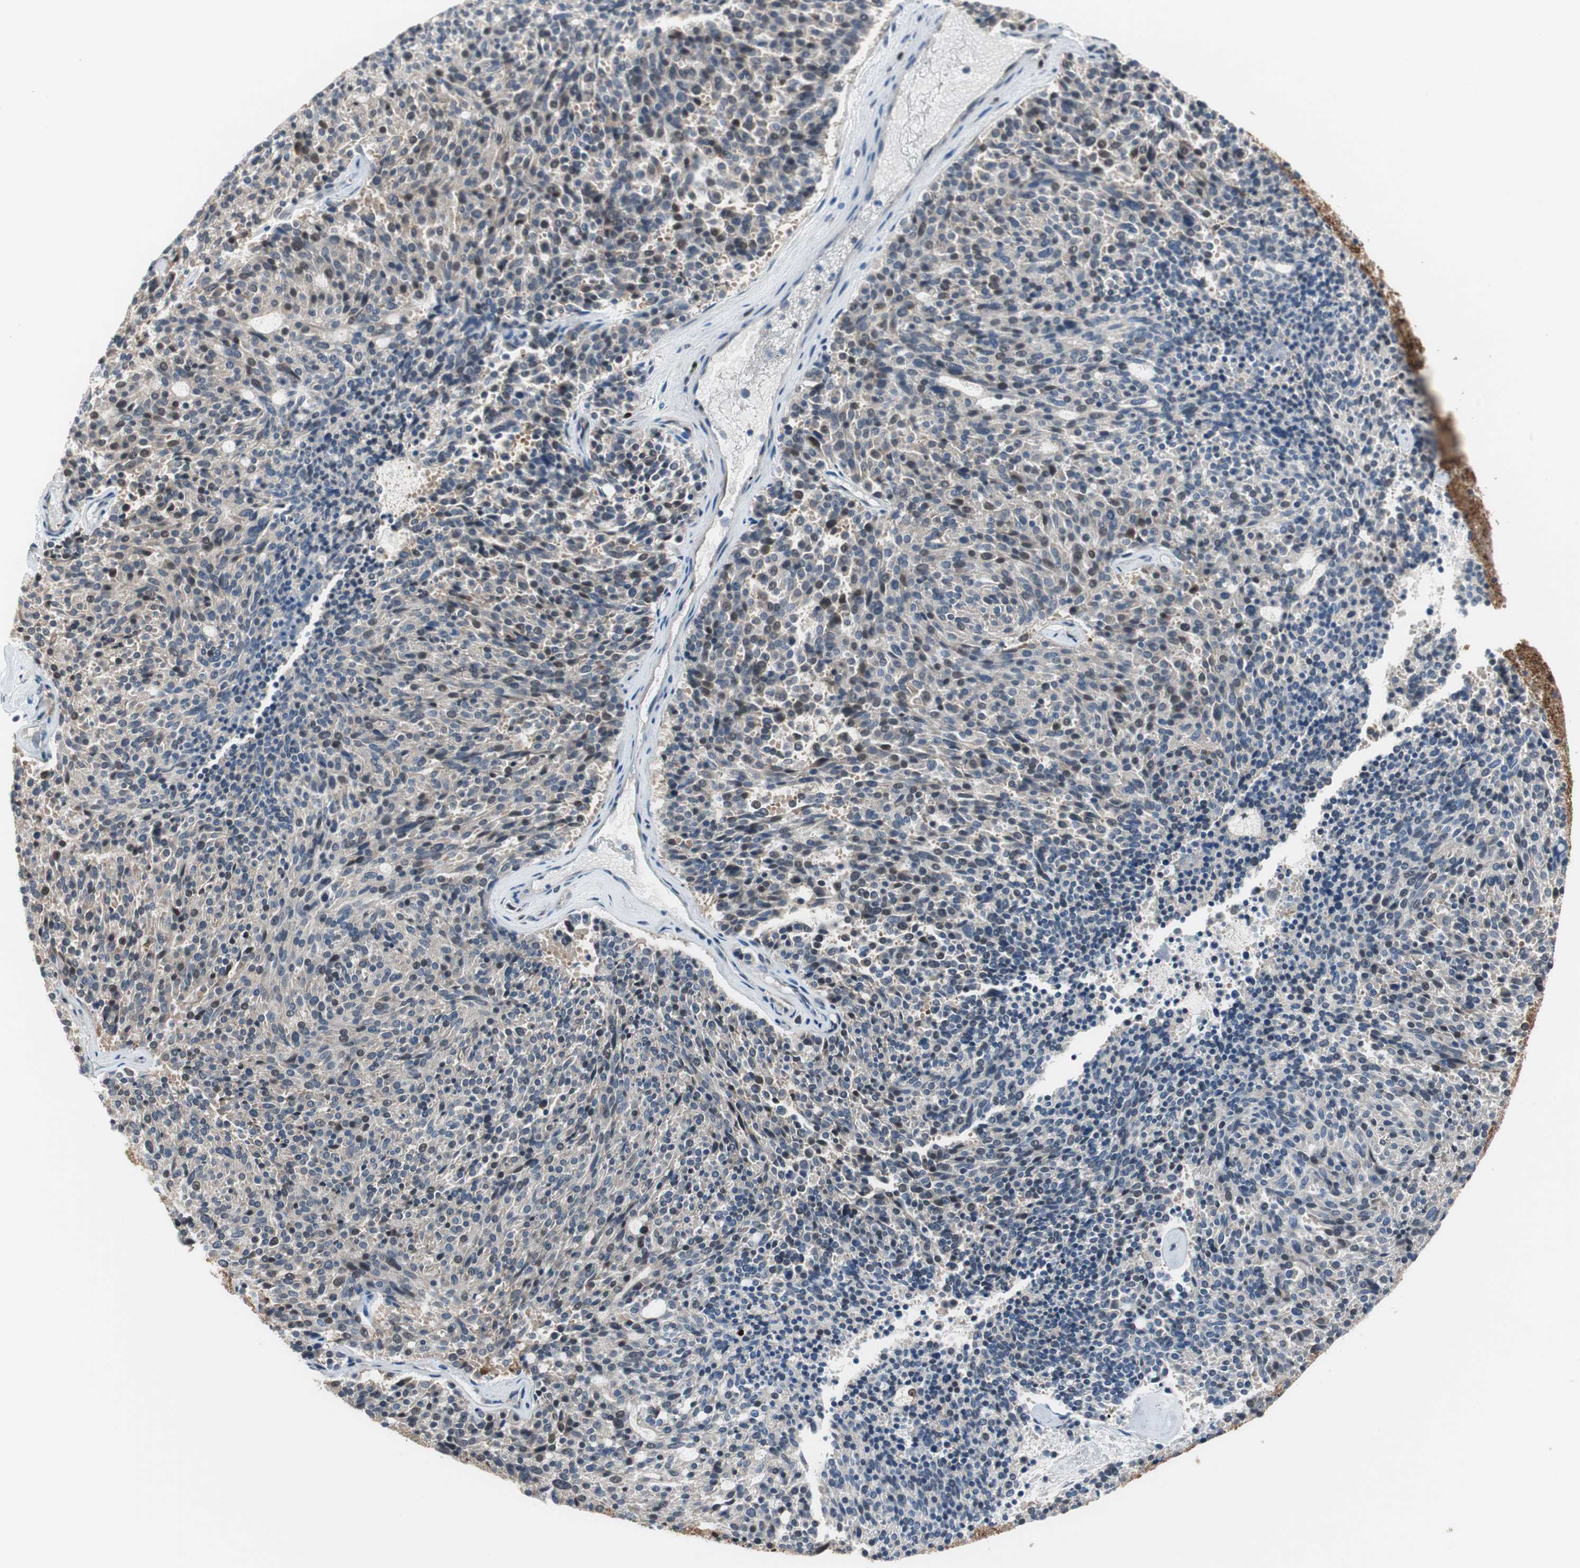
{"staining": {"intensity": "weak", "quantity": "<25%", "location": "nuclear"}, "tissue": "carcinoid", "cell_type": "Tumor cells", "image_type": "cancer", "snomed": [{"axis": "morphology", "description": "Carcinoid, malignant, NOS"}, {"axis": "topography", "description": "Pancreas"}], "caption": "Protein analysis of malignant carcinoid demonstrates no significant positivity in tumor cells.", "gene": "MAFB", "patient": {"sex": "female", "age": 54}}